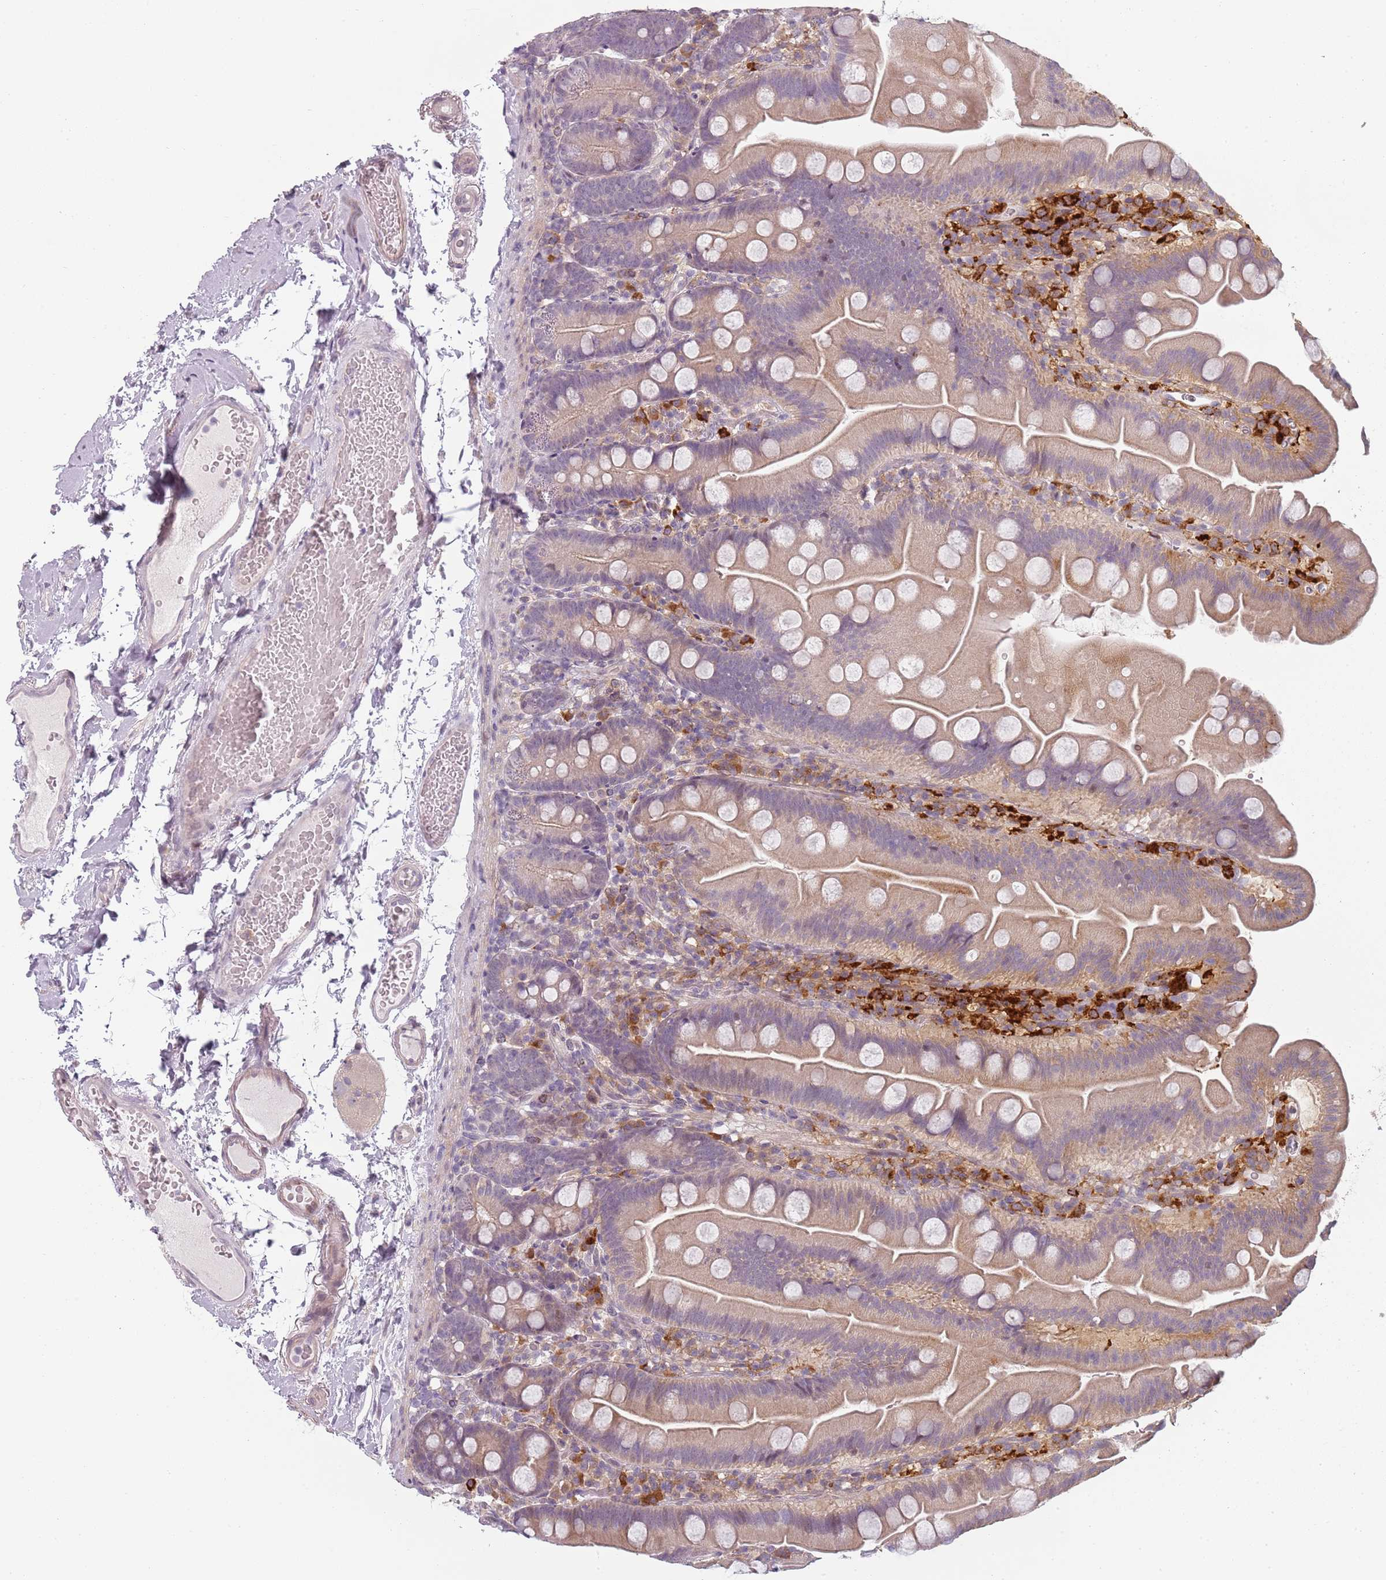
{"staining": {"intensity": "weak", "quantity": "25%-75%", "location": "cytoplasmic/membranous"}, "tissue": "small intestine", "cell_type": "Glandular cells", "image_type": "normal", "snomed": [{"axis": "morphology", "description": "Normal tissue, NOS"}, {"axis": "topography", "description": "Small intestine"}], "caption": "This photomicrograph shows benign small intestine stained with IHC to label a protein in brown. The cytoplasmic/membranous of glandular cells show weak positivity for the protein. Nuclei are counter-stained blue.", "gene": "CC2D2B", "patient": {"sex": "female", "age": 68}}